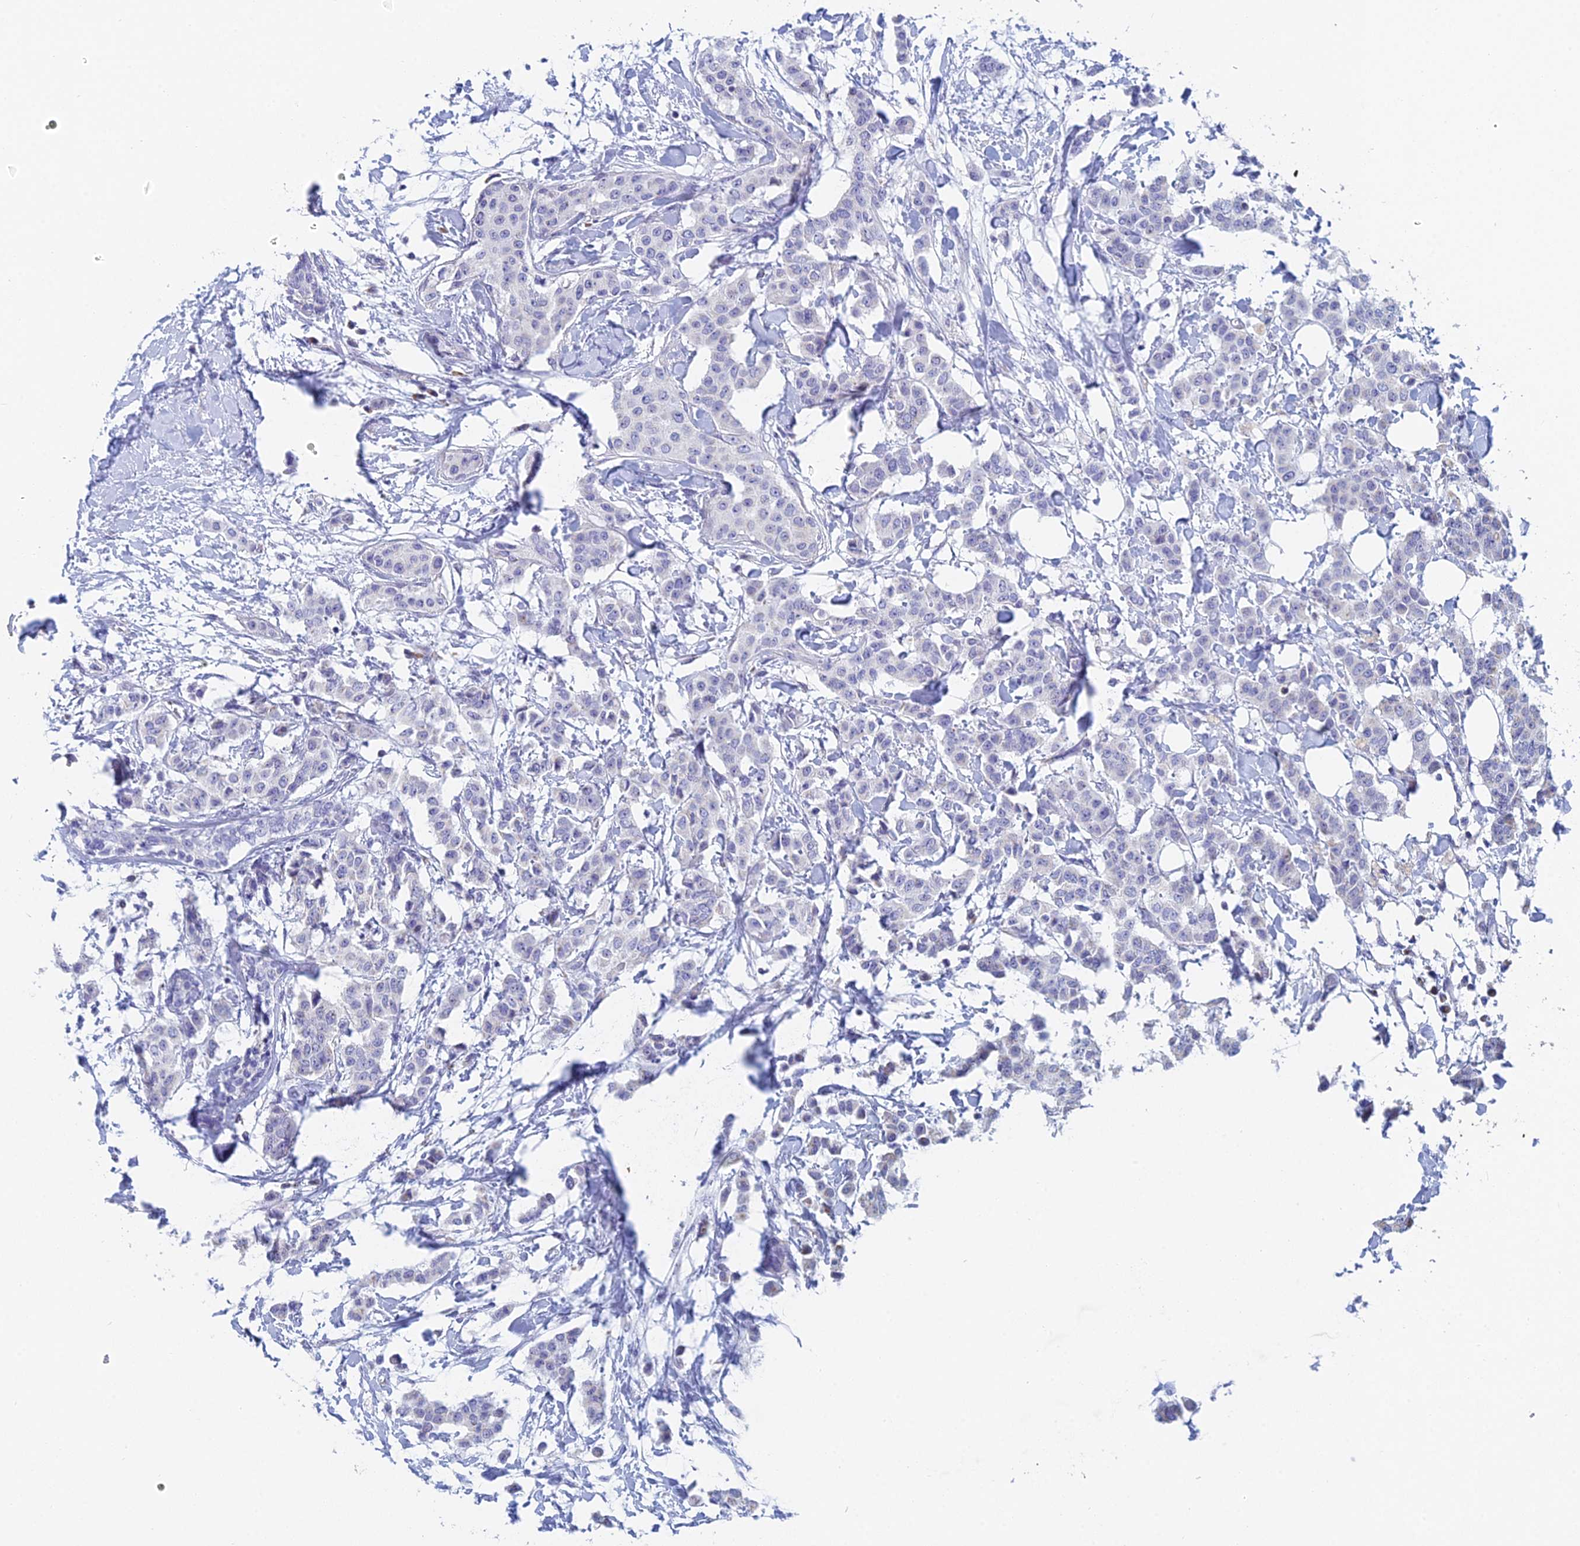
{"staining": {"intensity": "negative", "quantity": "none", "location": "none"}, "tissue": "breast cancer", "cell_type": "Tumor cells", "image_type": "cancer", "snomed": [{"axis": "morphology", "description": "Duct carcinoma"}, {"axis": "topography", "description": "Breast"}], "caption": "A photomicrograph of human infiltrating ductal carcinoma (breast) is negative for staining in tumor cells.", "gene": "ACSM1", "patient": {"sex": "female", "age": 40}}